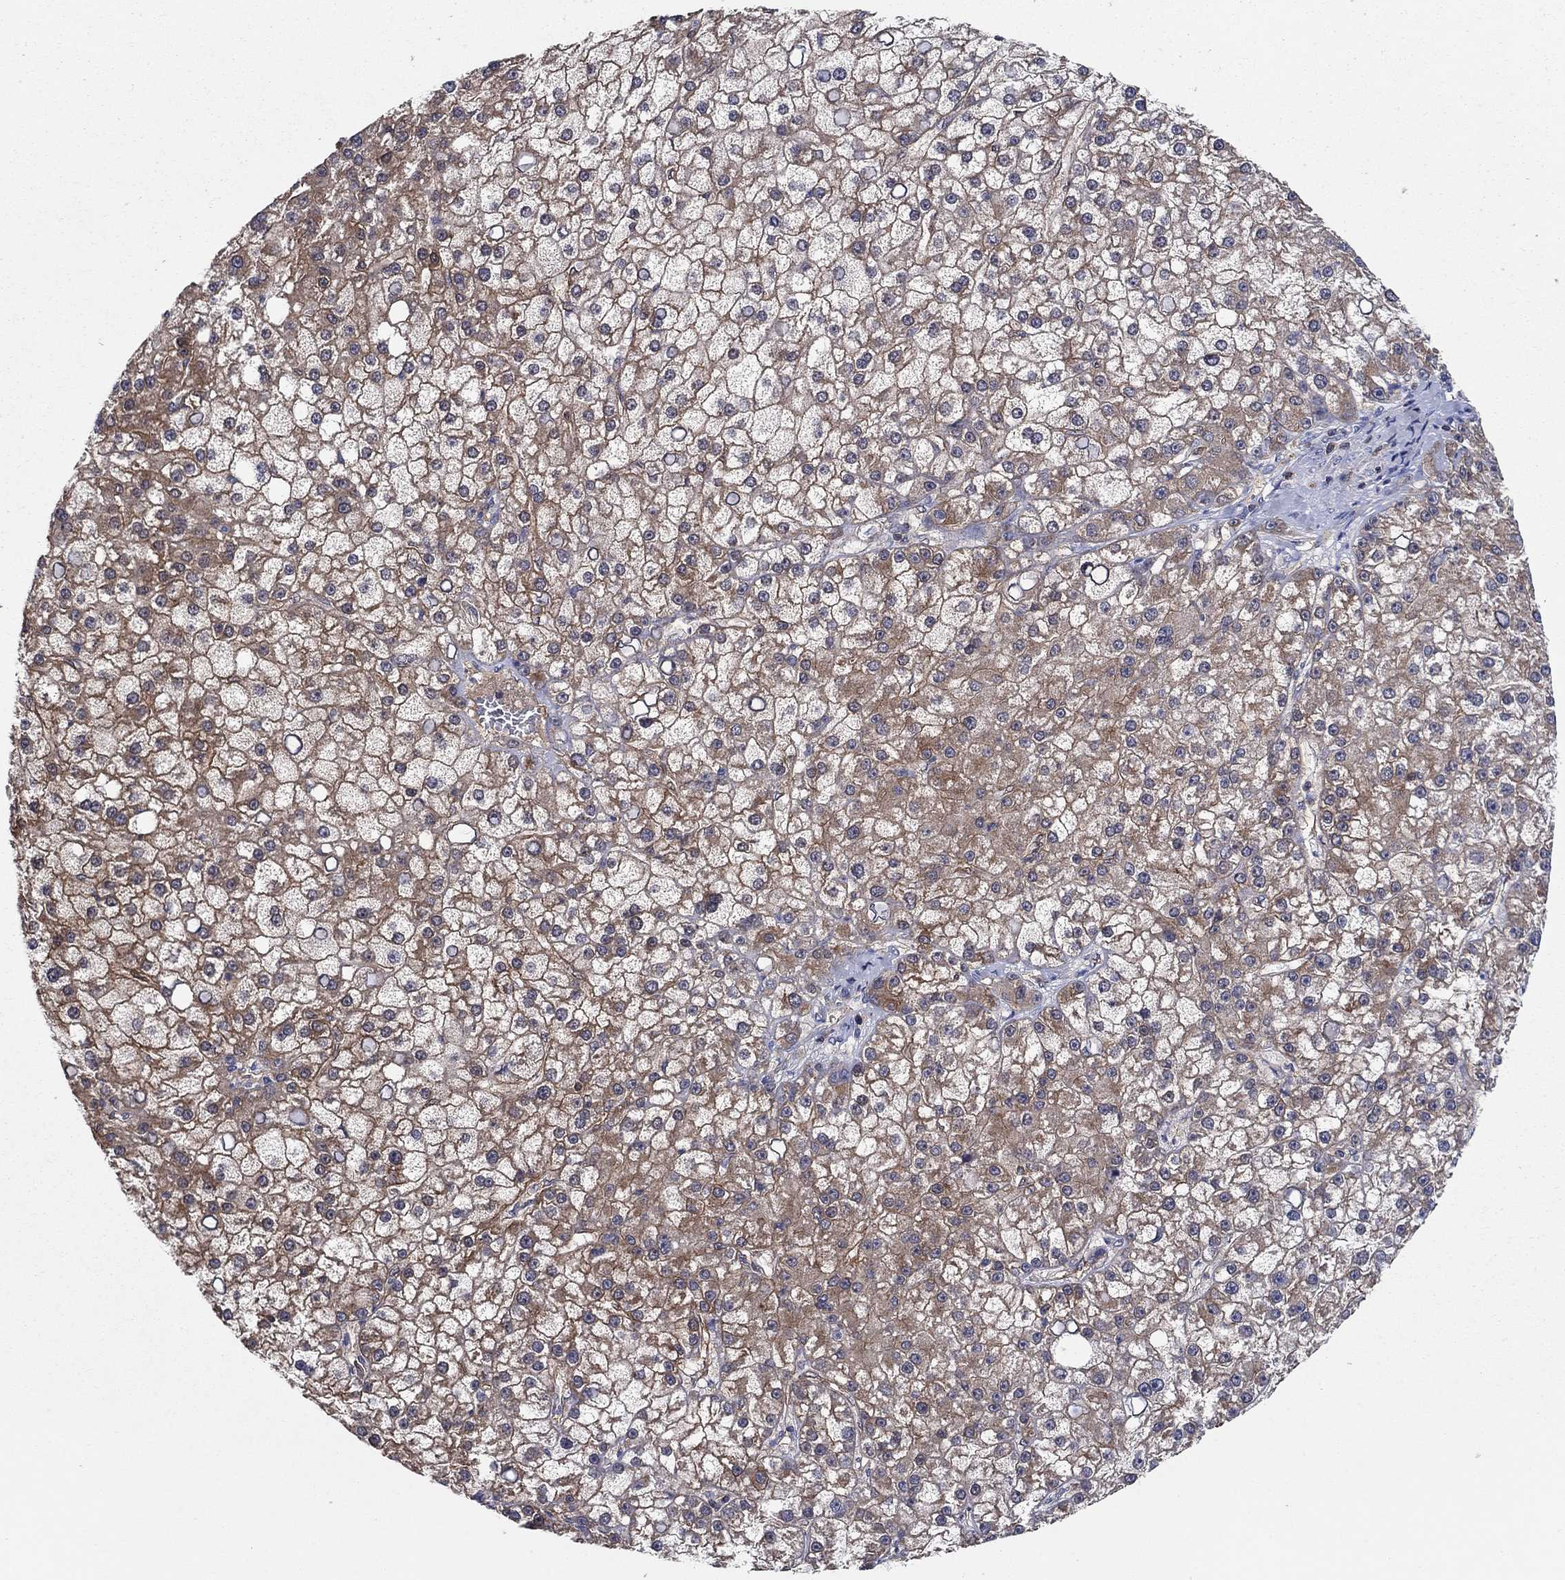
{"staining": {"intensity": "moderate", "quantity": ">75%", "location": "cytoplasmic/membranous"}, "tissue": "liver cancer", "cell_type": "Tumor cells", "image_type": "cancer", "snomed": [{"axis": "morphology", "description": "Carcinoma, Hepatocellular, NOS"}, {"axis": "topography", "description": "Liver"}], "caption": "Human liver hepatocellular carcinoma stained with a brown dye demonstrates moderate cytoplasmic/membranous positive positivity in approximately >75% of tumor cells.", "gene": "AGFG2", "patient": {"sex": "male", "age": 67}}